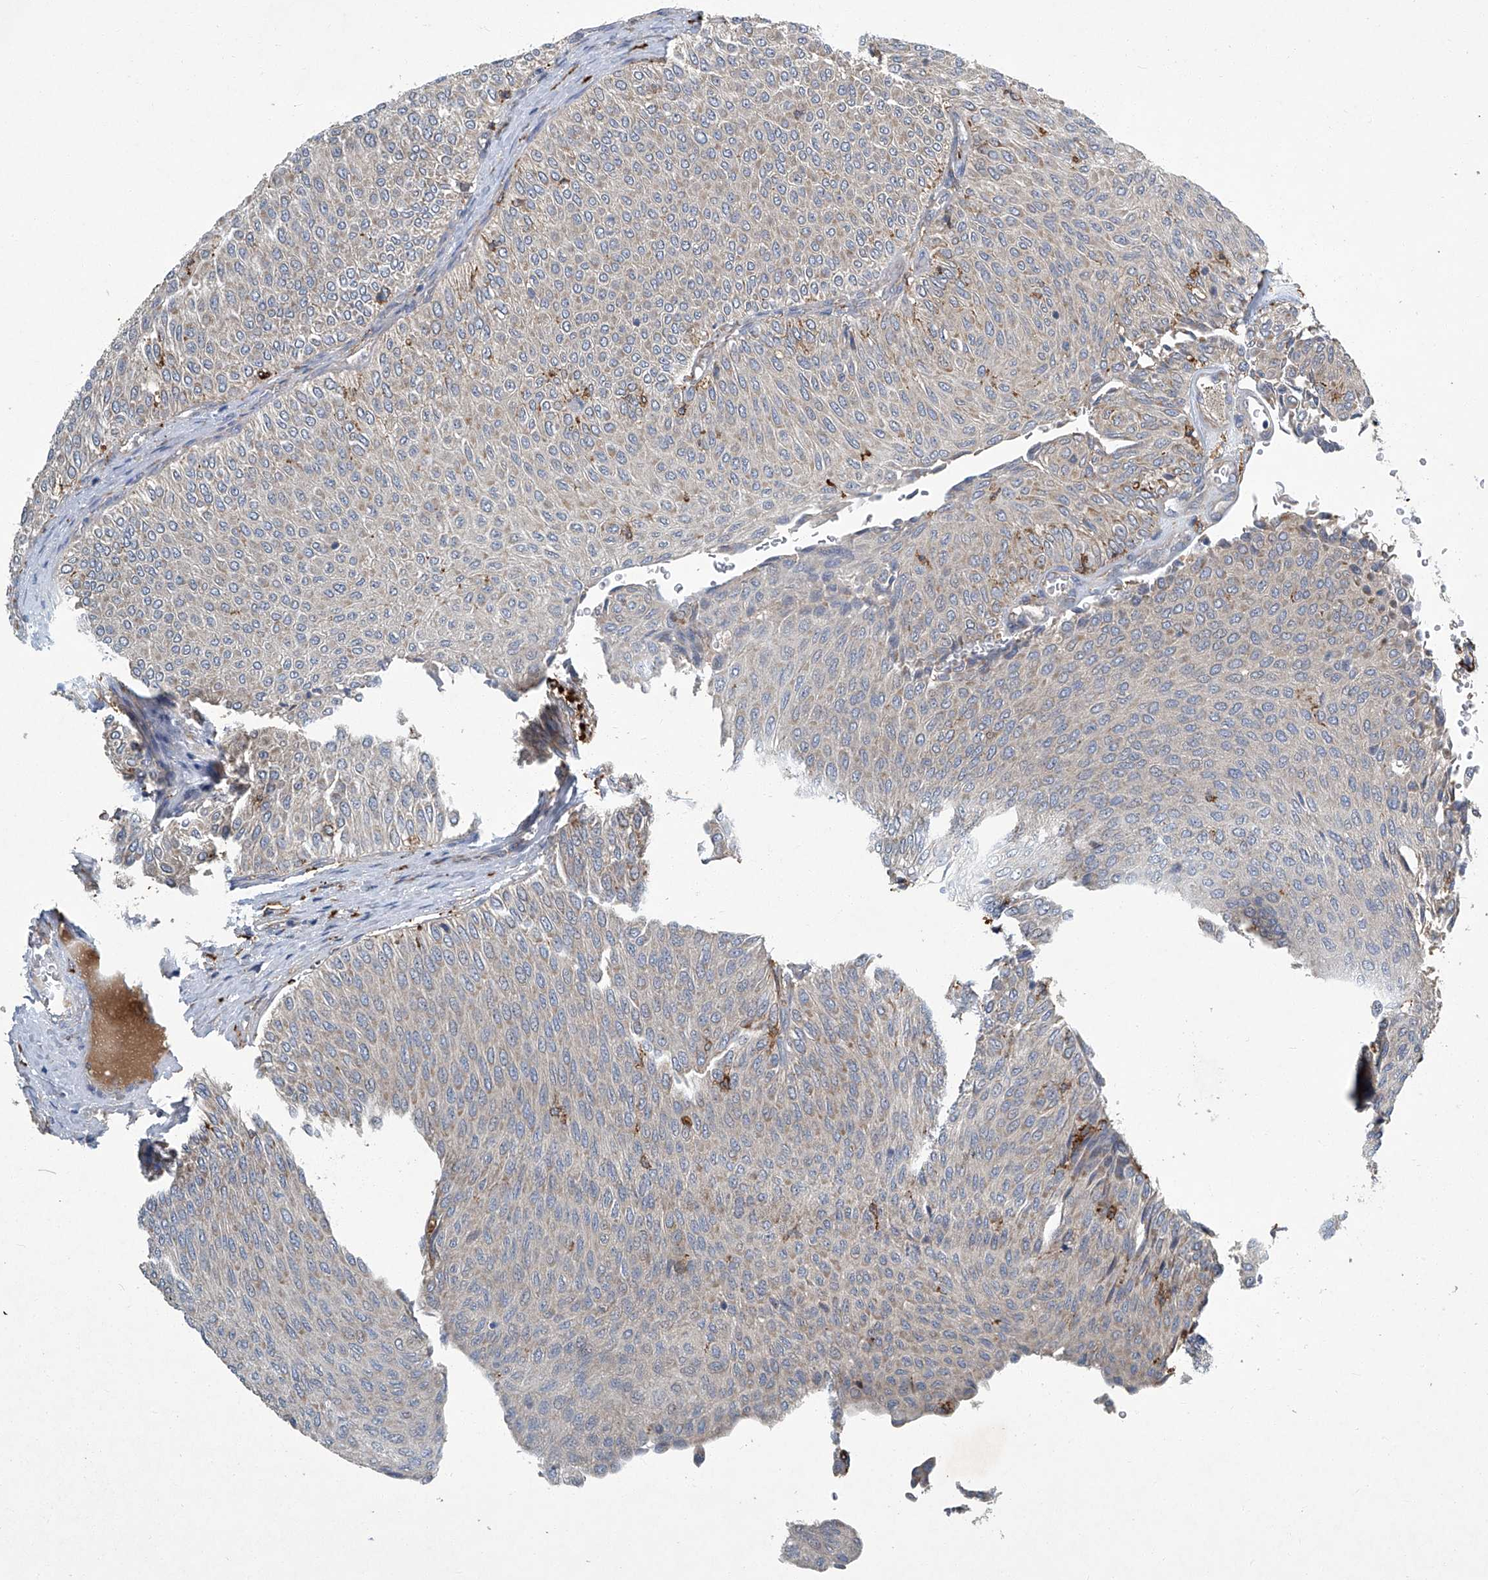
{"staining": {"intensity": "weak", "quantity": "25%-75%", "location": "cytoplasmic/membranous"}, "tissue": "urothelial cancer", "cell_type": "Tumor cells", "image_type": "cancer", "snomed": [{"axis": "morphology", "description": "Urothelial carcinoma, Low grade"}, {"axis": "topography", "description": "Urinary bladder"}], "caption": "Immunohistochemical staining of urothelial cancer reveals low levels of weak cytoplasmic/membranous positivity in about 25%-75% of tumor cells.", "gene": "FAM167A", "patient": {"sex": "male", "age": 78}}